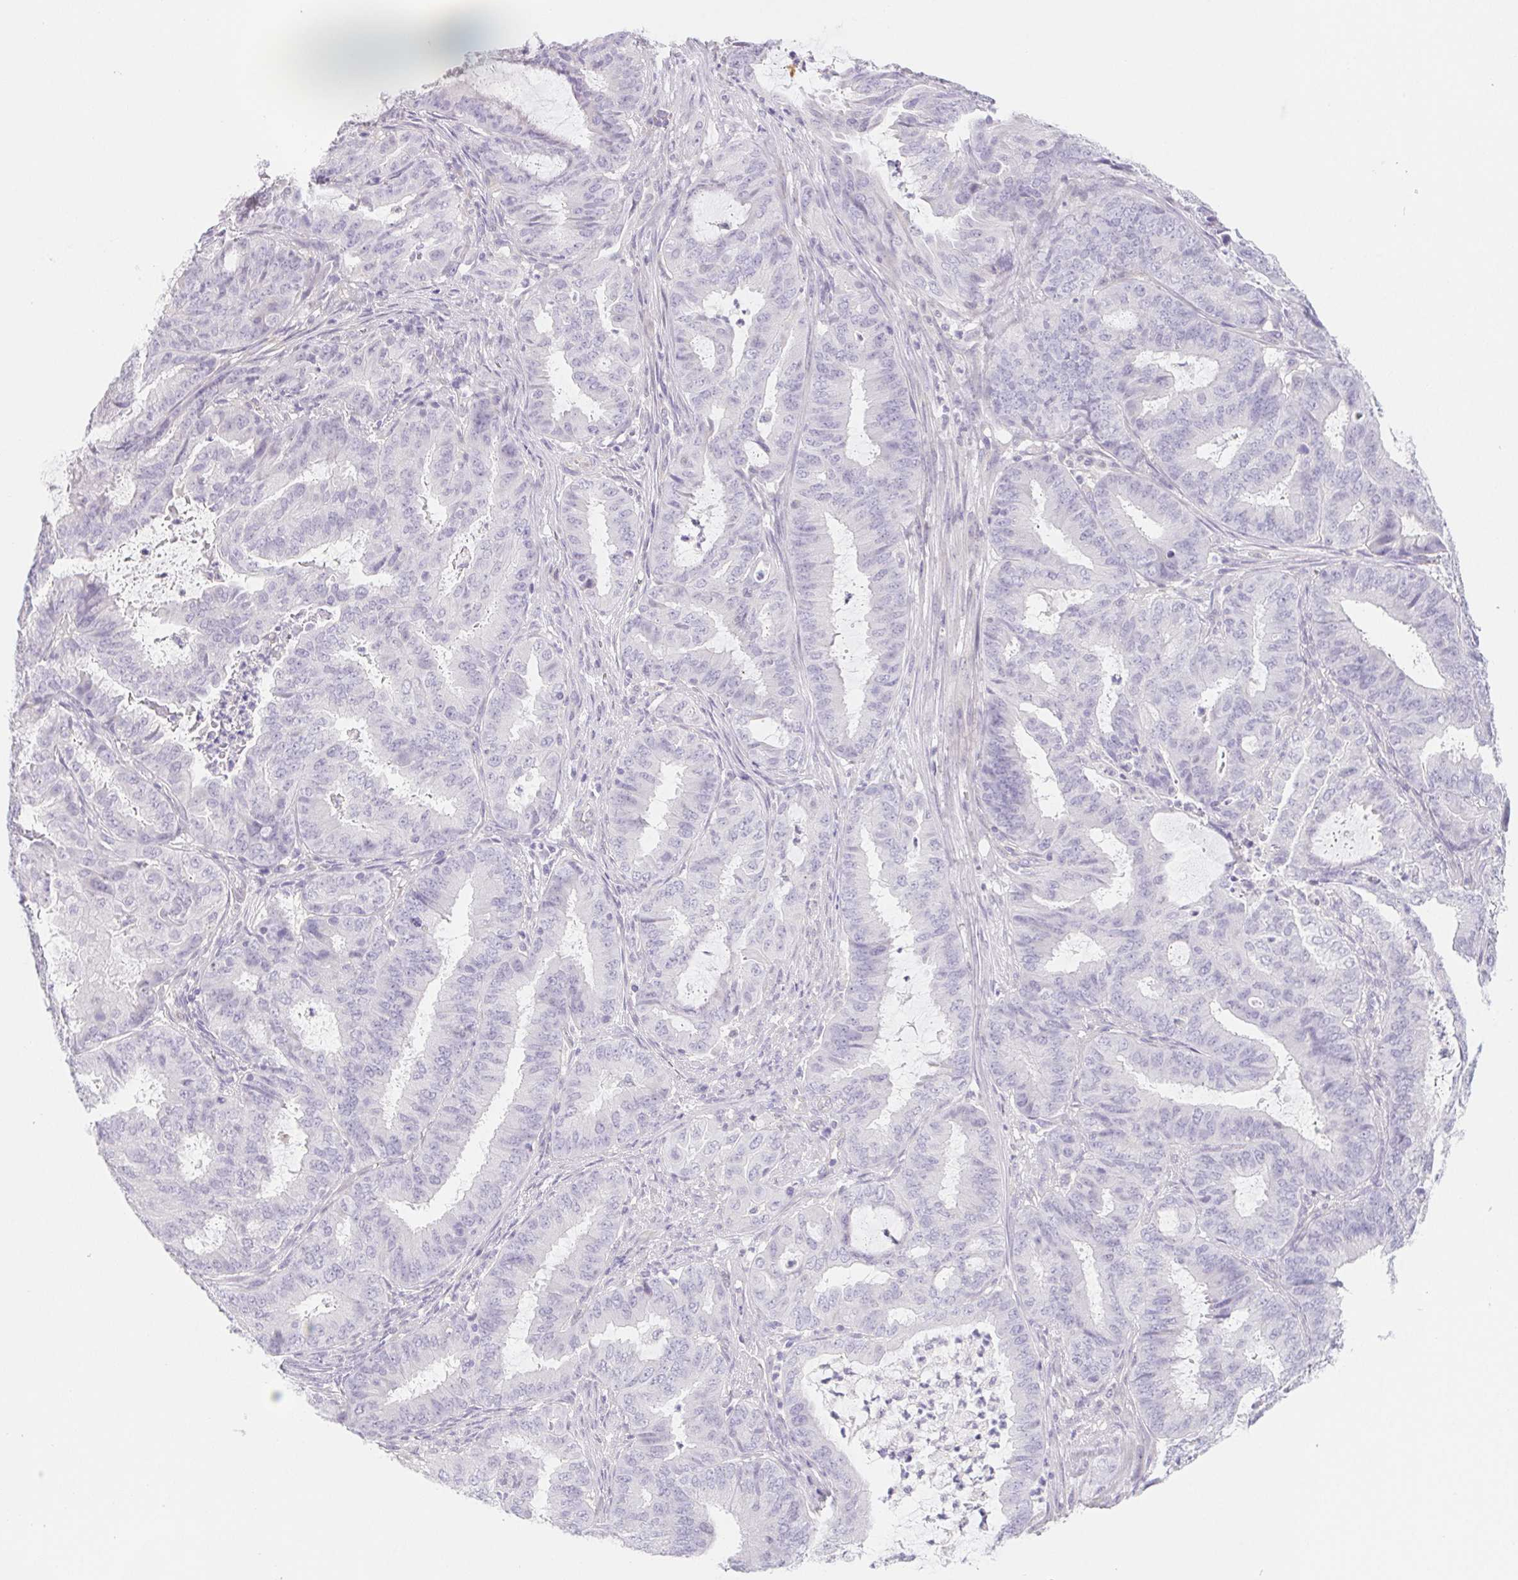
{"staining": {"intensity": "negative", "quantity": "none", "location": "none"}, "tissue": "endometrial cancer", "cell_type": "Tumor cells", "image_type": "cancer", "snomed": [{"axis": "morphology", "description": "Adenocarcinoma, NOS"}, {"axis": "topography", "description": "Endometrium"}], "caption": "Immunohistochemistry (IHC) histopathology image of human adenocarcinoma (endometrial) stained for a protein (brown), which exhibits no expression in tumor cells. (Brightfield microscopy of DAB immunohistochemistry (IHC) at high magnification).", "gene": "CTNND2", "patient": {"sex": "female", "age": 51}}